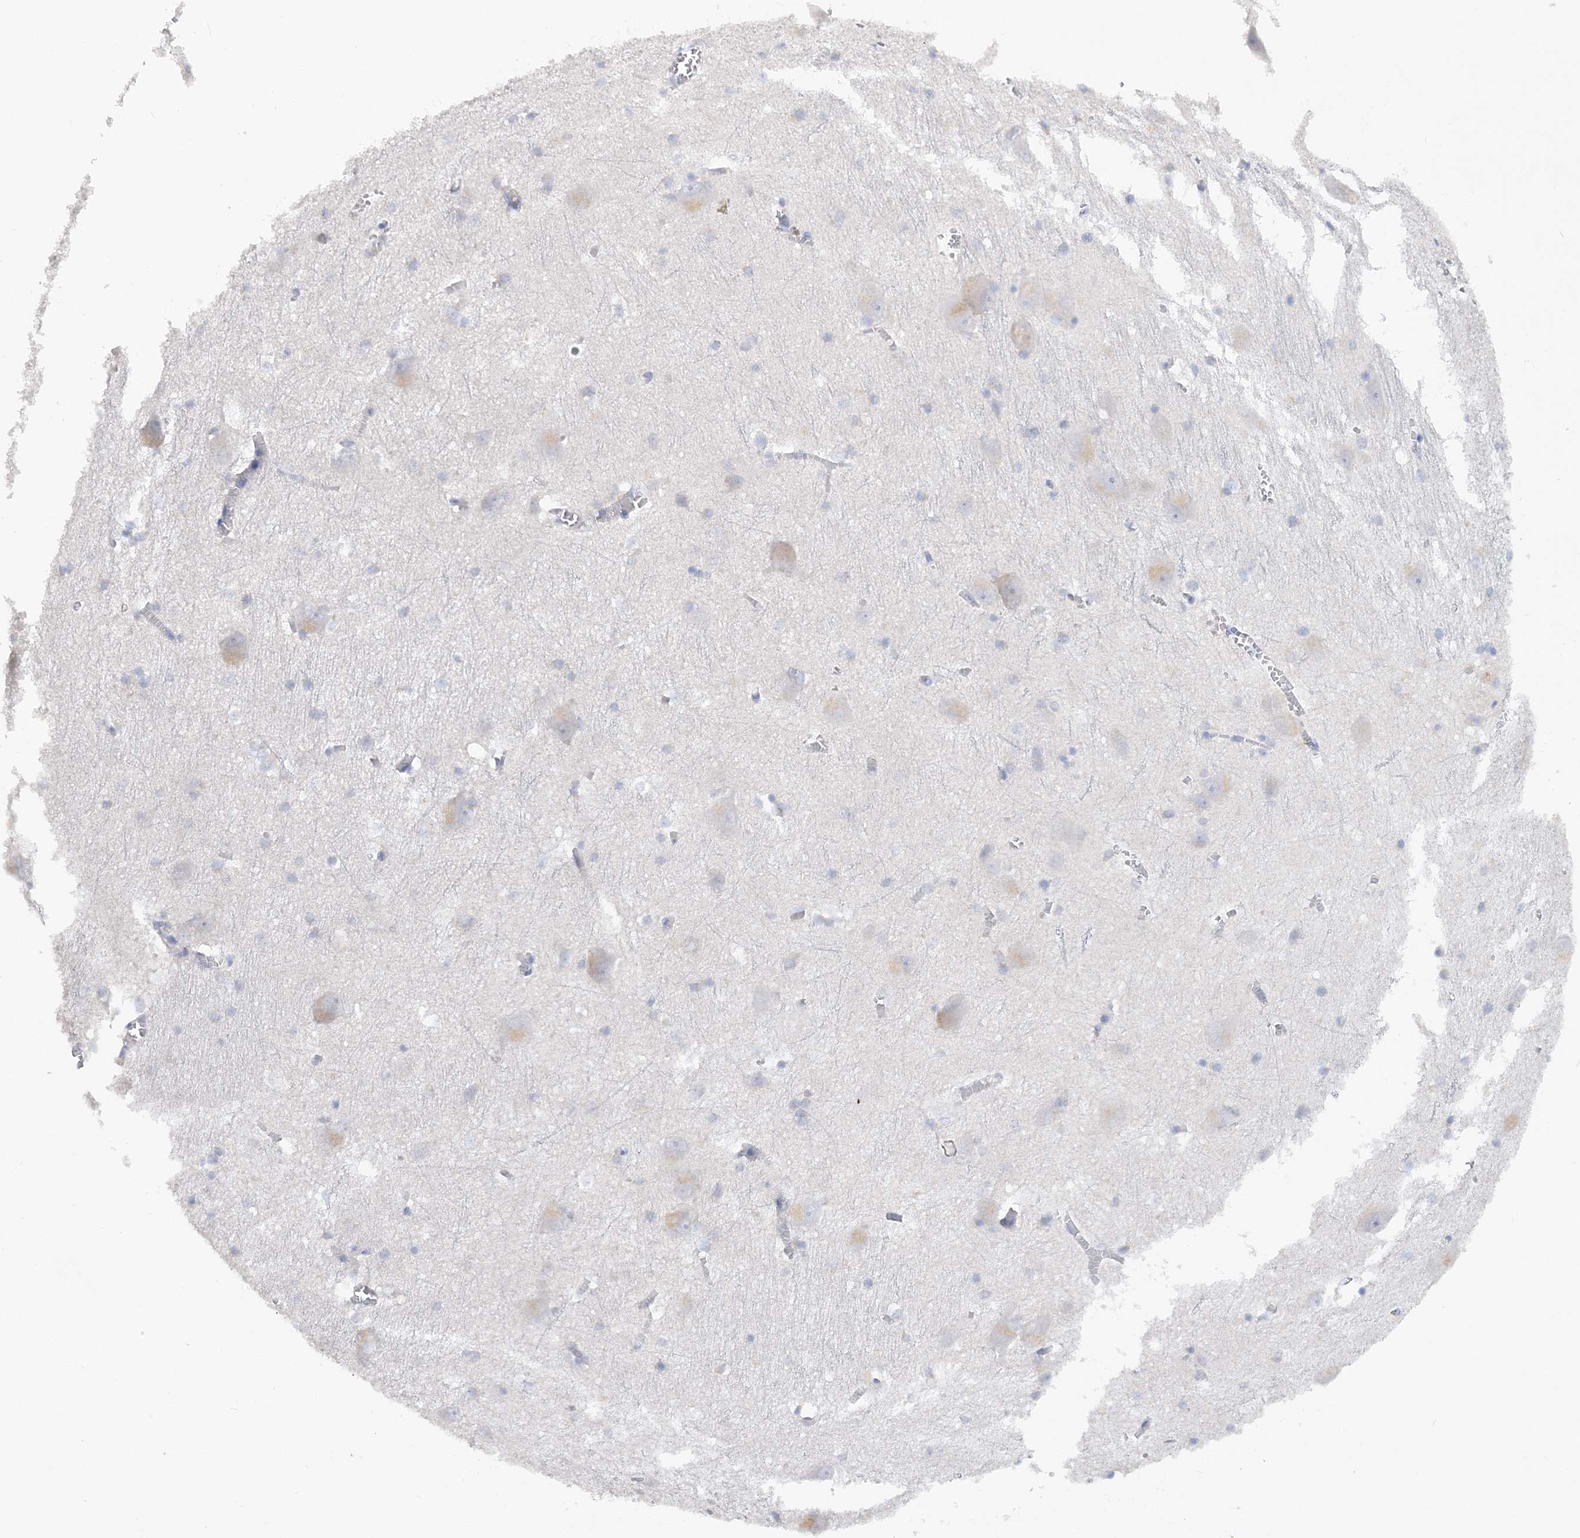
{"staining": {"intensity": "negative", "quantity": "none", "location": "none"}, "tissue": "caudate", "cell_type": "Glial cells", "image_type": "normal", "snomed": [{"axis": "morphology", "description": "Normal tissue, NOS"}, {"axis": "topography", "description": "Lateral ventricle wall"}], "caption": "Immunohistochemistry image of benign caudate: caudate stained with DAB (3,3'-diaminobenzidine) displays no significant protein staining in glial cells. The staining was performed using DAB (3,3'-diaminobenzidine) to visualize the protein expression in brown, while the nuclei were stained in blue with hematoxylin (Magnification: 20x).", "gene": "RPEL1", "patient": {"sex": "male", "age": 37}}